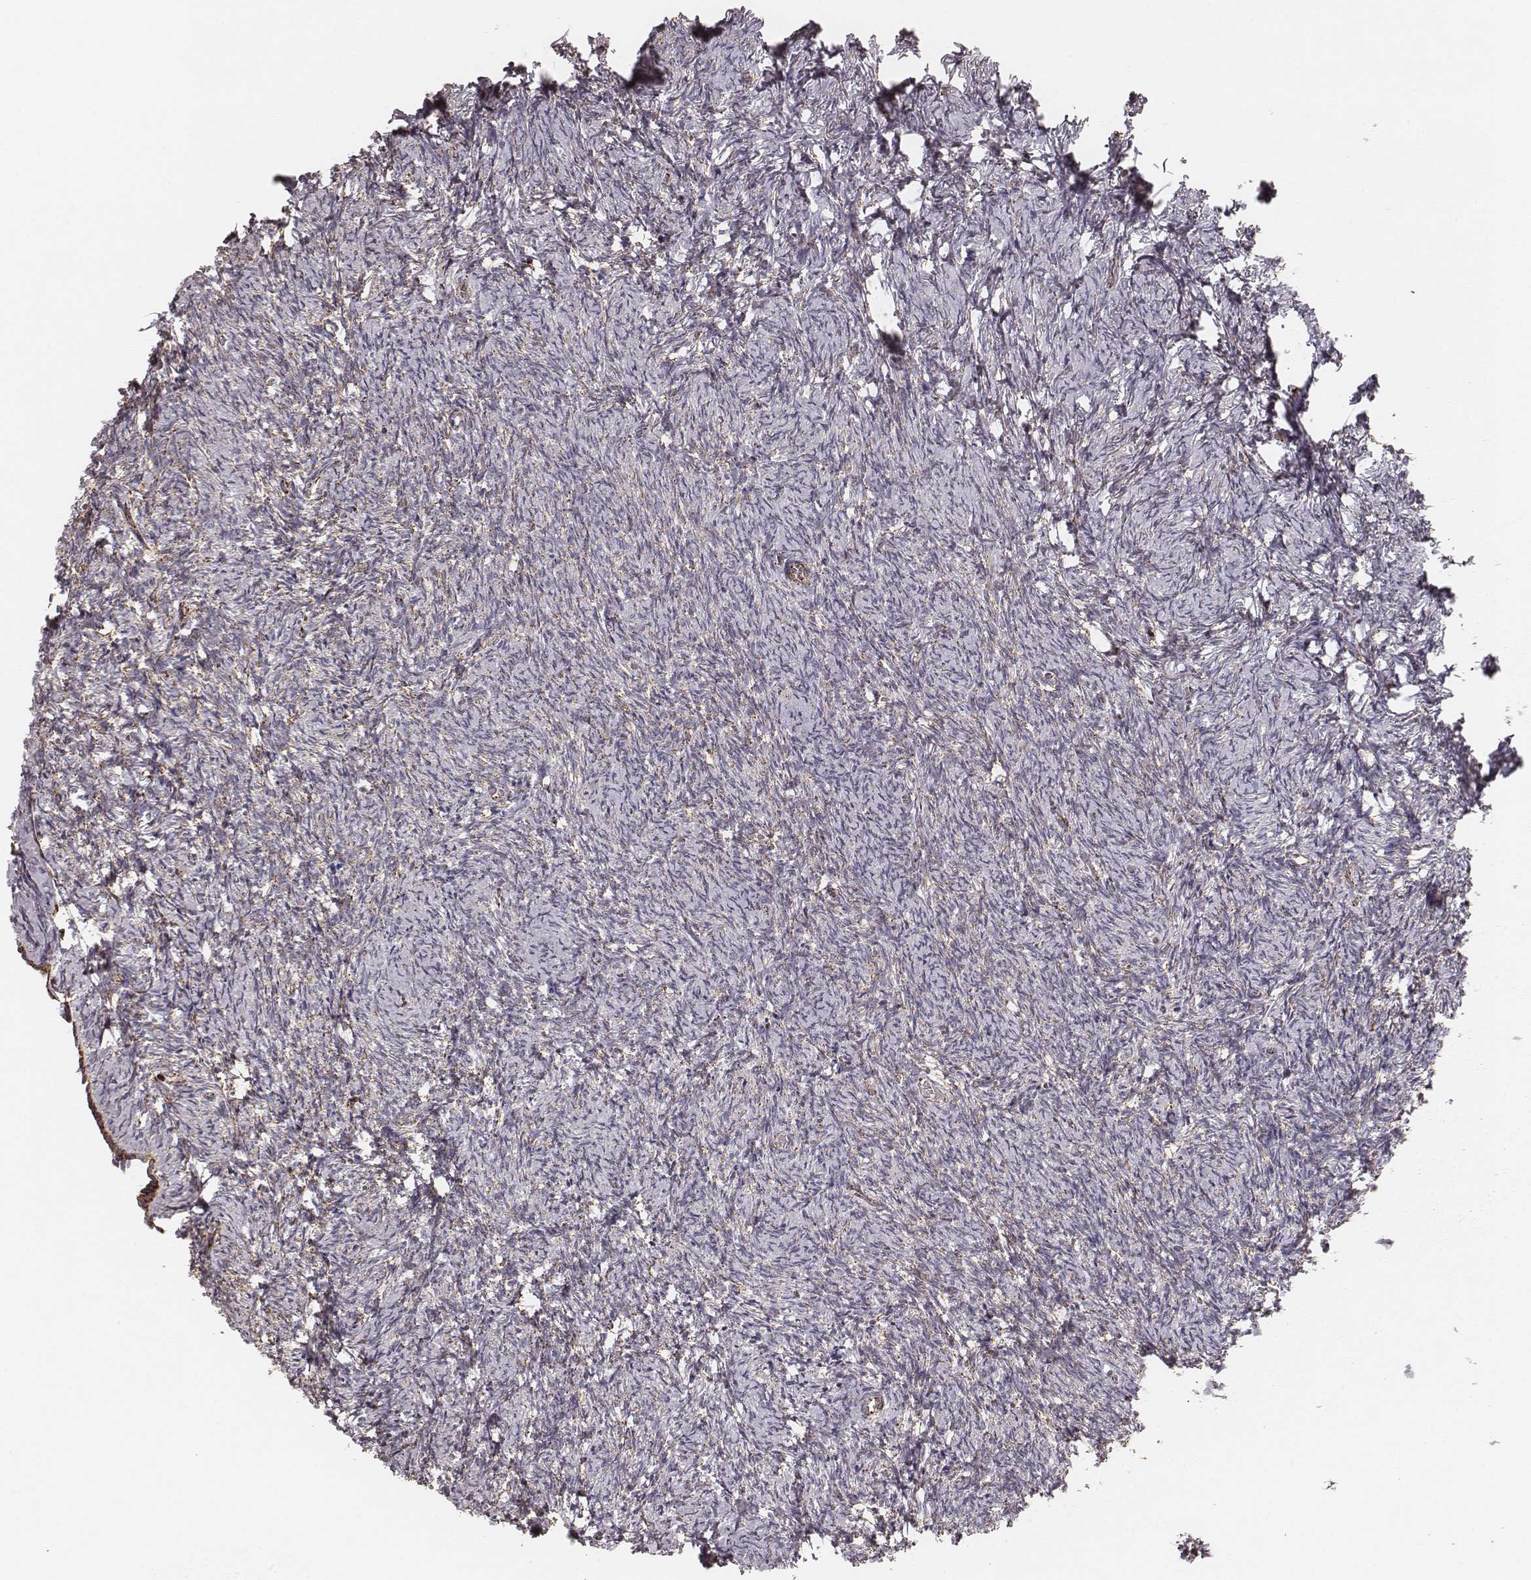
{"staining": {"intensity": "moderate", "quantity": "<25%", "location": "cytoplasmic/membranous"}, "tissue": "ovary", "cell_type": "Ovarian stroma cells", "image_type": "normal", "snomed": [{"axis": "morphology", "description": "Normal tissue, NOS"}, {"axis": "topography", "description": "Ovary"}], "caption": "A brown stain labels moderate cytoplasmic/membranous positivity of a protein in ovarian stroma cells of benign human ovary.", "gene": "CS", "patient": {"sex": "female", "age": 39}}